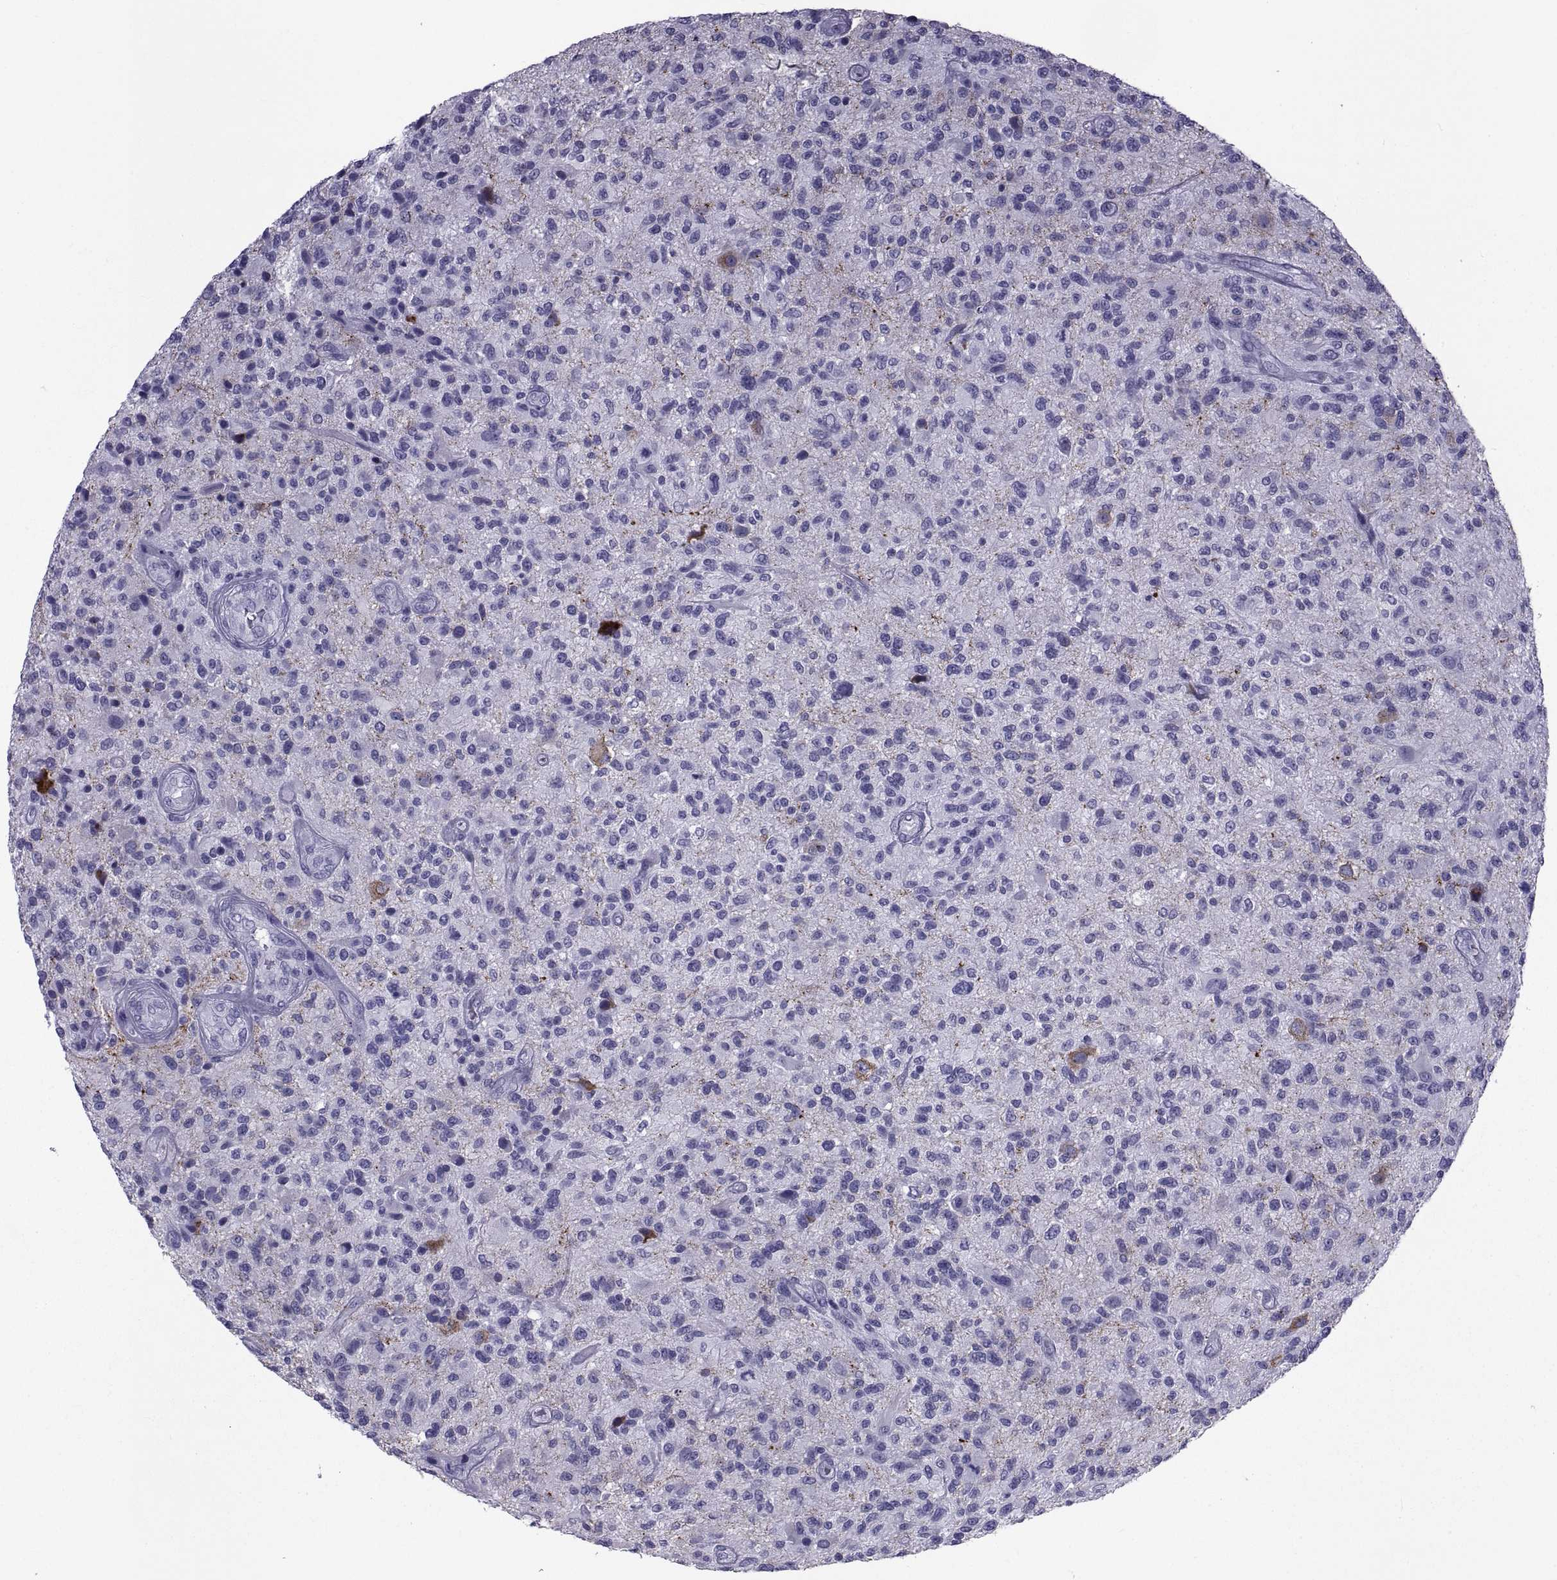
{"staining": {"intensity": "negative", "quantity": "none", "location": "none"}, "tissue": "glioma", "cell_type": "Tumor cells", "image_type": "cancer", "snomed": [{"axis": "morphology", "description": "Glioma, malignant, High grade"}, {"axis": "topography", "description": "Brain"}], "caption": "A micrograph of high-grade glioma (malignant) stained for a protein shows no brown staining in tumor cells. The staining was performed using DAB to visualize the protein expression in brown, while the nuclei were stained in blue with hematoxylin (Magnification: 20x).", "gene": "NPTX2", "patient": {"sex": "male", "age": 47}}